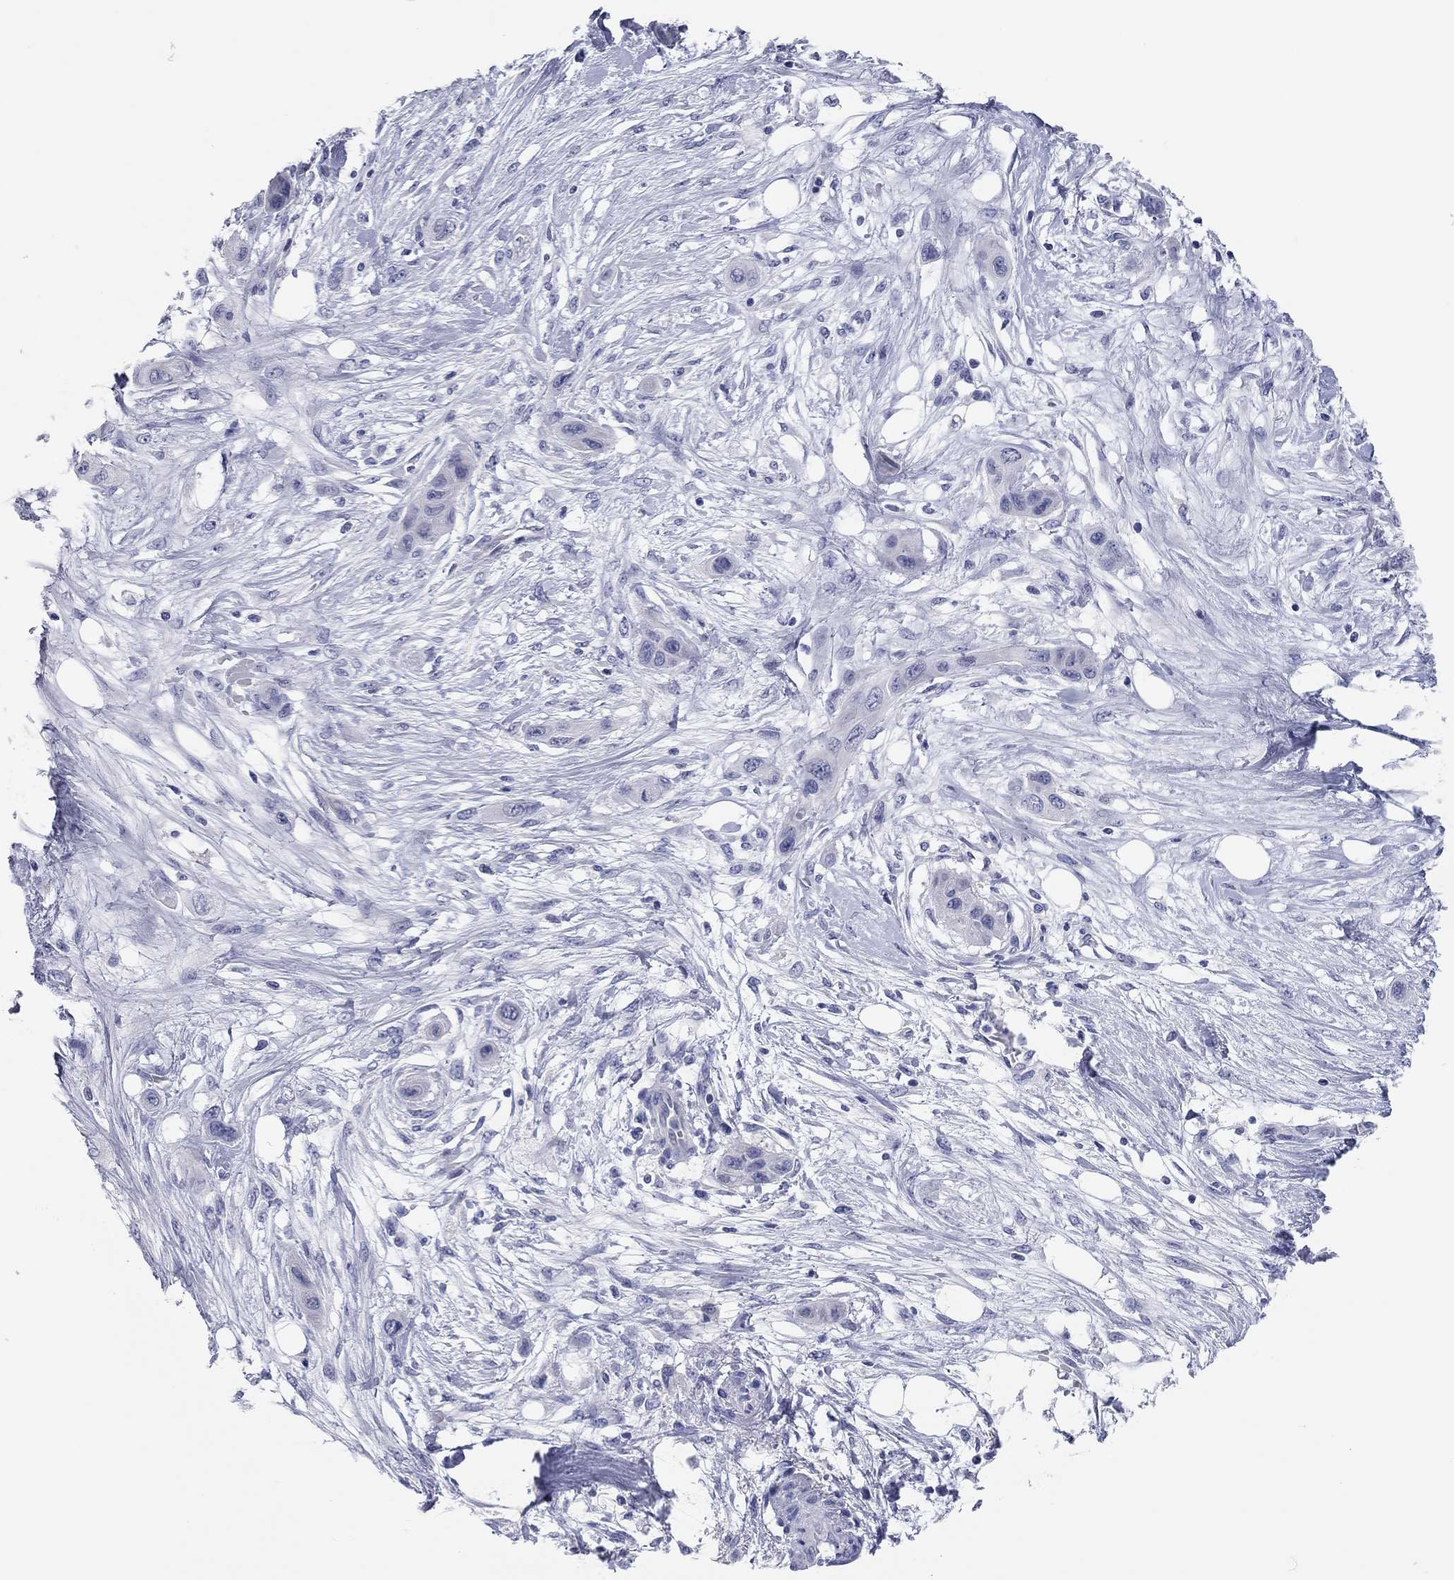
{"staining": {"intensity": "negative", "quantity": "none", "location": "none"}, "tissue": "skin cancer", "cell_type": "Tumor cells", "image_type": "cancer", "snomed": [{"axis": "morphology", "description": "Squamous cell carcinoma, NOS"}, {"axis": "topography", "description": "Skin"}], "caption": "Immunohistochemical staining of skin squamous cell carcinoma displays no significant staining in tumor cells.", "gene": "TMEM221", "patient": {"sex": "male", "age": 79}}